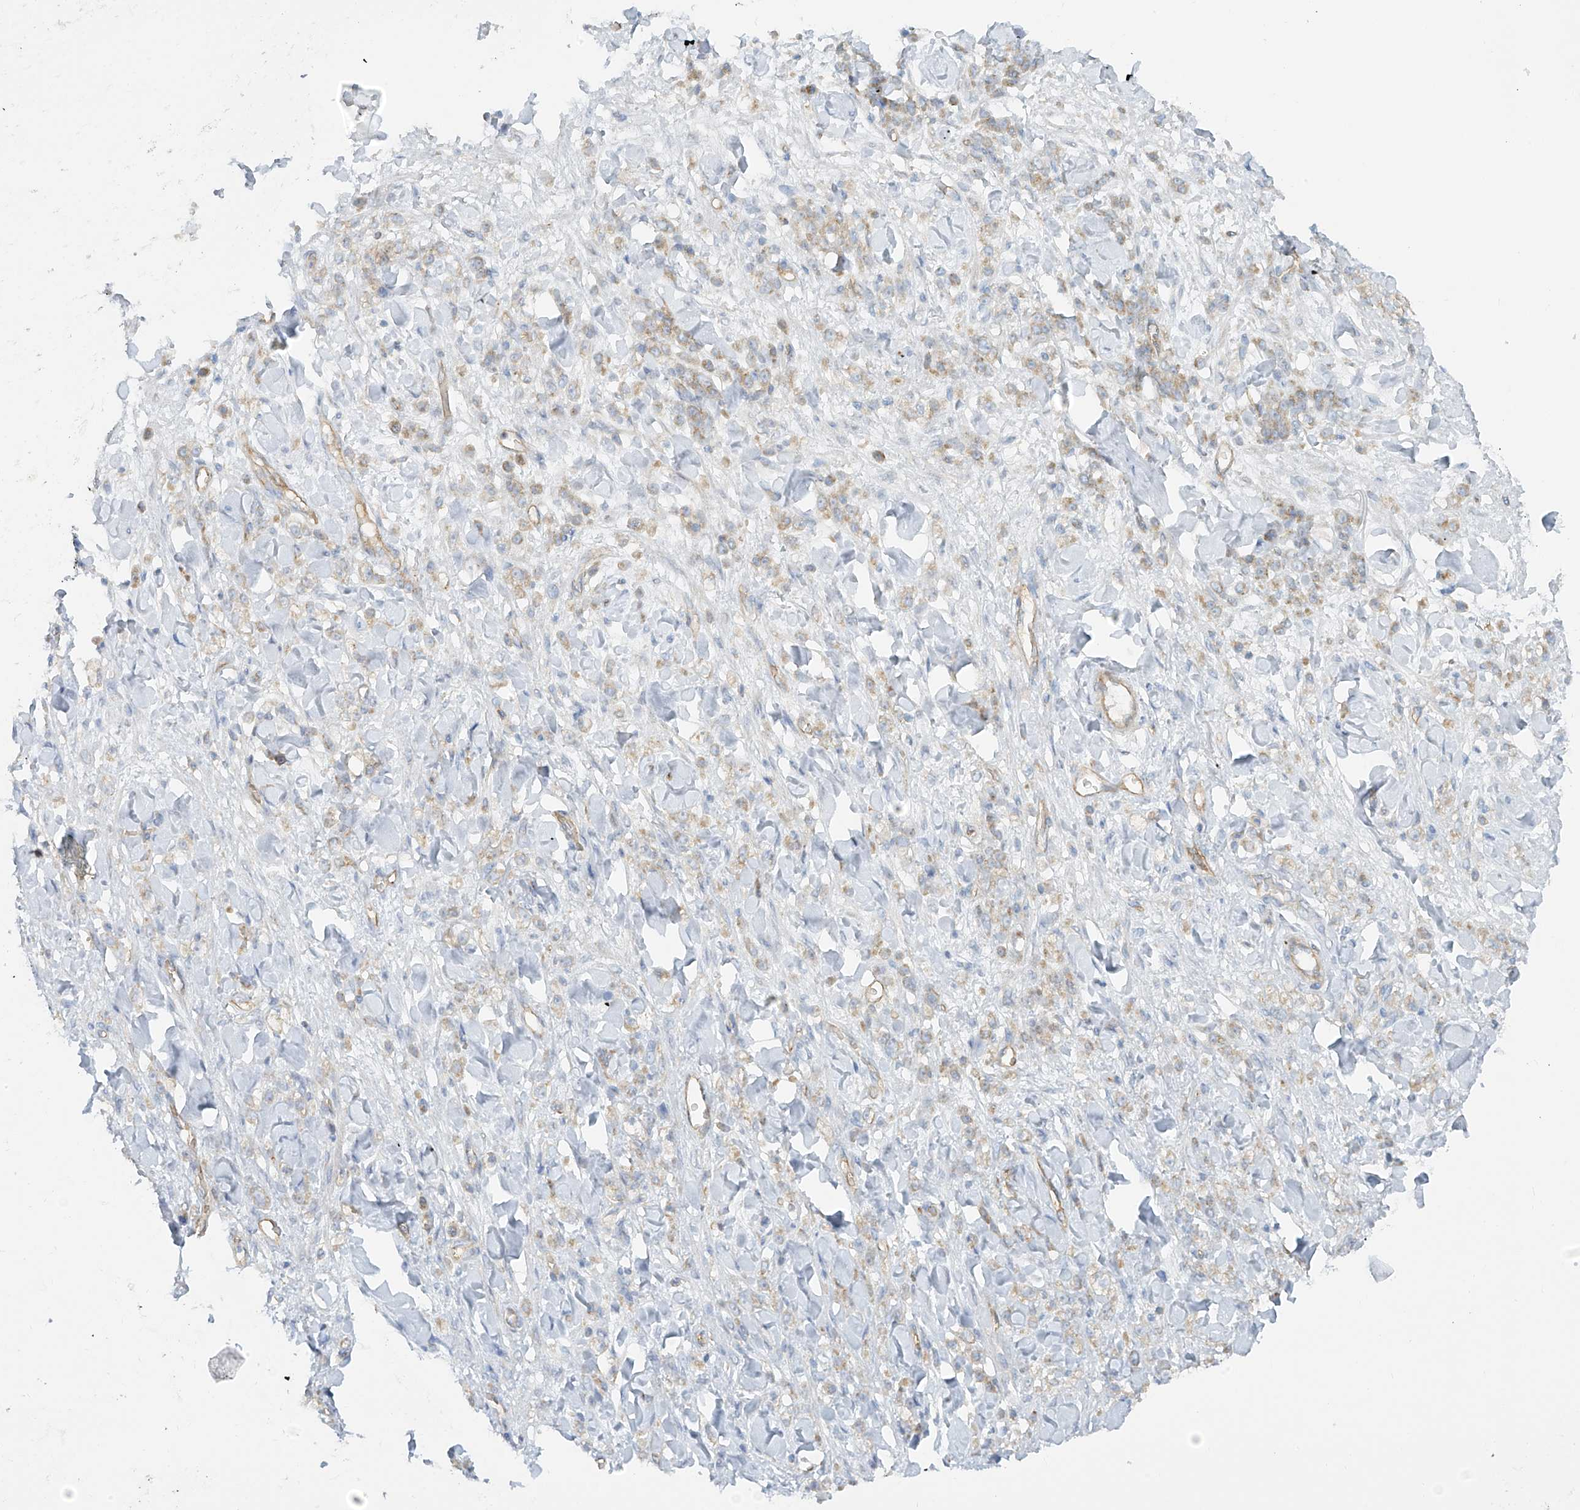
{"staining": {"intensity": "weak", "quantity": ">75%", "location": "cytoplasmic/membranous"}, "tissue": "stomach cancer", "cell_type": "Tumor cells", "image_type": "cancer", "snomed": [{"axis": "morphology", "description": "Normal tissue, NOS"}, {"axis": "morphology", "description": "Adenocarcinoma, NOS"}, {"axis": "topography", "description": "Stomach"}], "caption": "This is a photomicrograph of immunohistochemistry (IHC) staining of stomach adenocarcinoma, which shows weak expression in the cytoplasmic/membranous of tumor cells.", "gene": "VAMP5", "patient": {"sex": "male", "age": 82}}